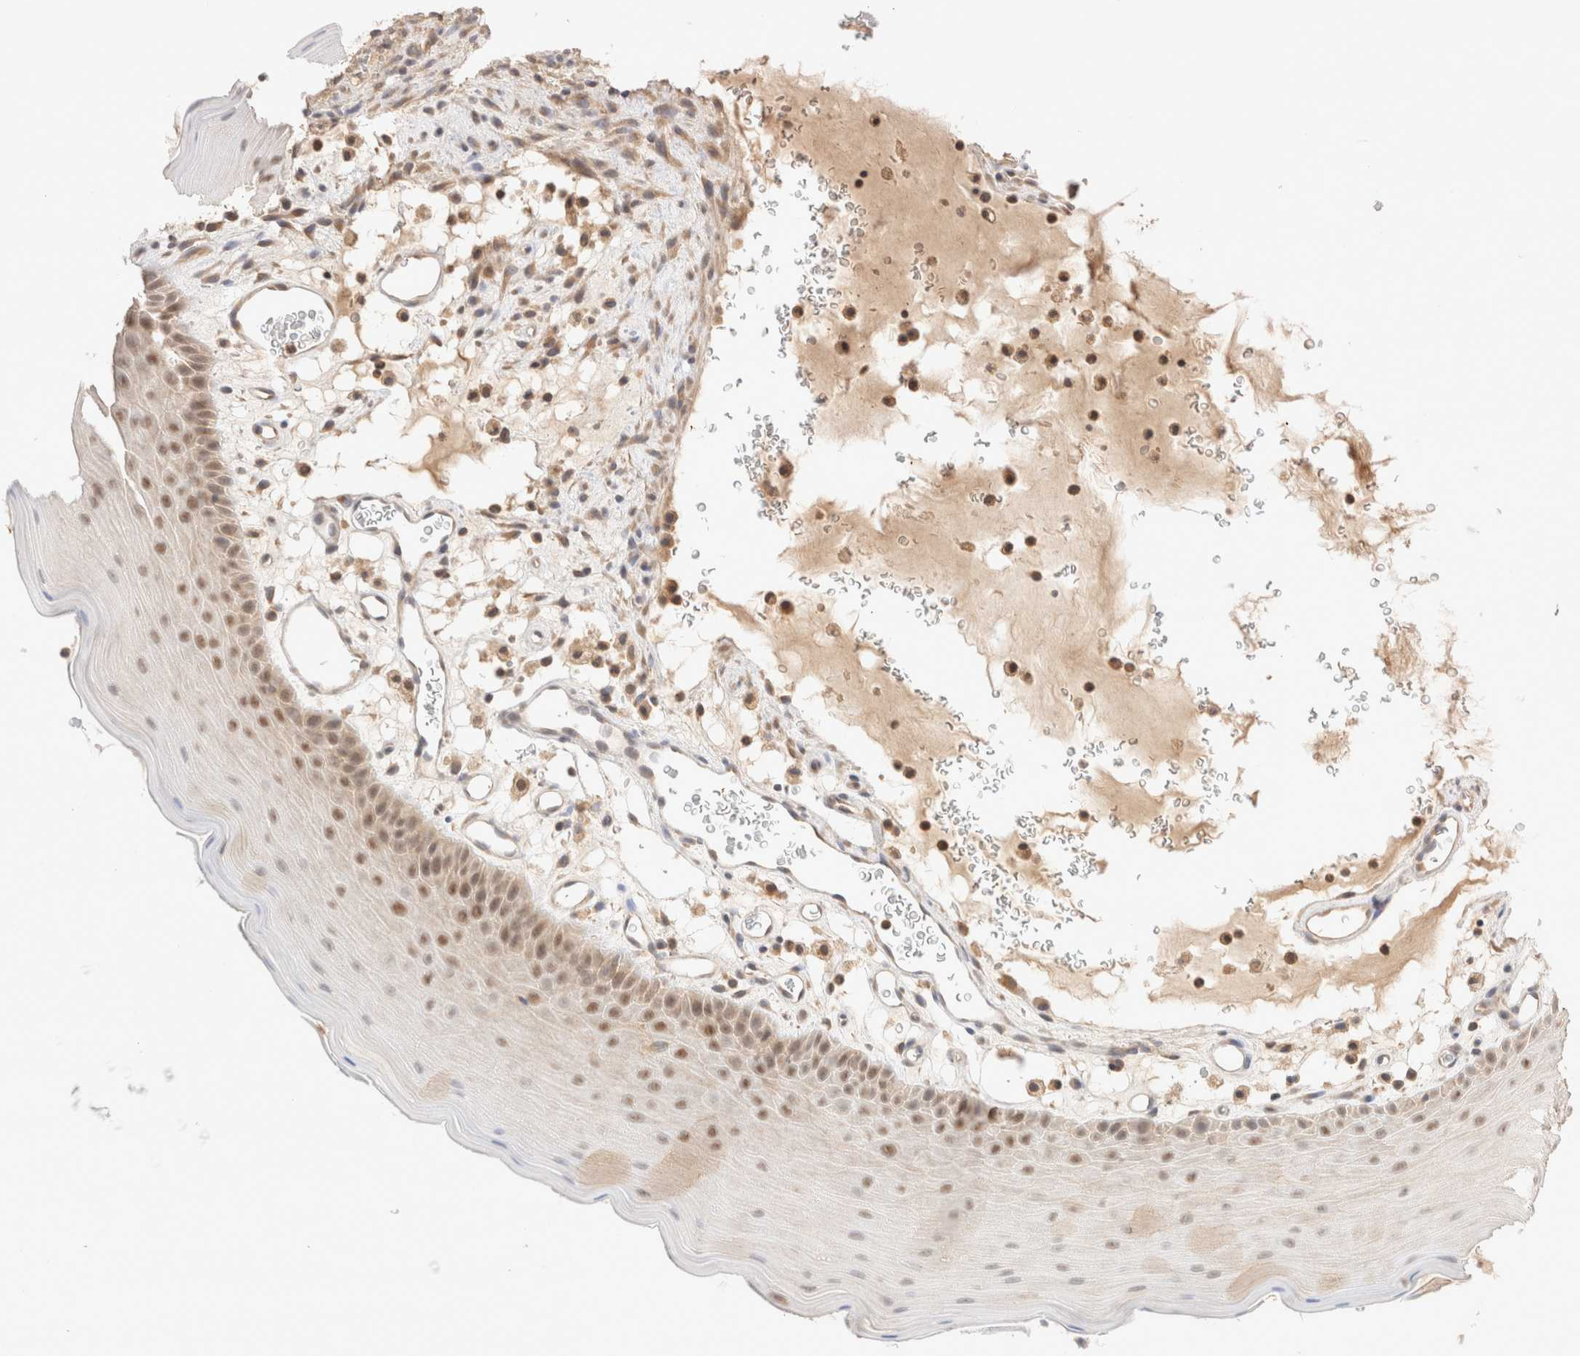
{"staining": {"intensity": "moderate", "quantity": "25%-75%", "location": "nuclear"}, "tissue": "oral mucosa", "cell_type": "Squamous epithelial cells", "image_type": "normal", "snomed": [{"axis": "morphology", "description": "Normal tissue, NOS"}, {"axis": "topography", "description": "Oral tissue"}], "caption": "Brown immunohistochemical staining in benign human oral mucosa reveals moderate nuclear positivity in approximately 25%-75% of squamous epithelial cells. (Stains: DAB (3,3'-diaminobenzidine) in brown, nuclei in blue, Microscopy: brightfield microscopy at high magnification).", "gene": "CARNMT1", "patient": {"sex": "male", "age": 13}}